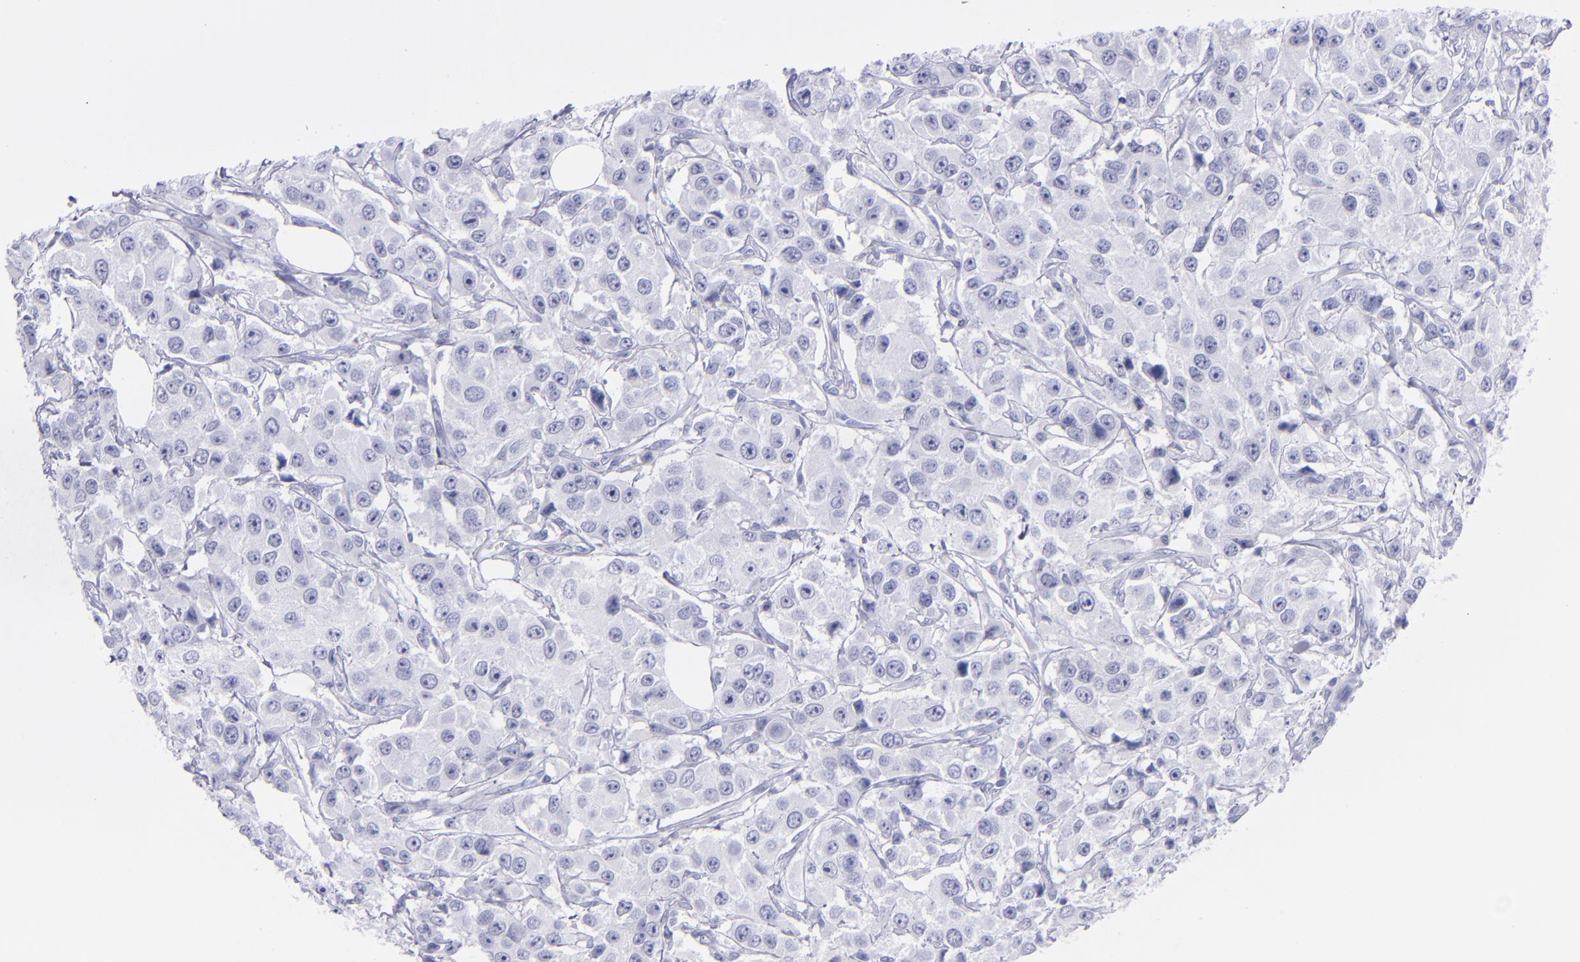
{"staining": {"intensity": "negative", "quantity": "none", "location": "none"}, "tissue": "breast cancer", "cell_type": "Tumor cells", "image_type": "cancer", "snomed": [{"axis": "morphology", "description": "Duct carcinoma"}, {"axis": "topography", "description": "Breast"}], "caption": "This is an IHC micrograph of human breast cancer (infiltrating ductal carcinoma). There is no staining in tumor cells.", "gene": "CD37", "patient": {"sex": "female", "age": 58}}